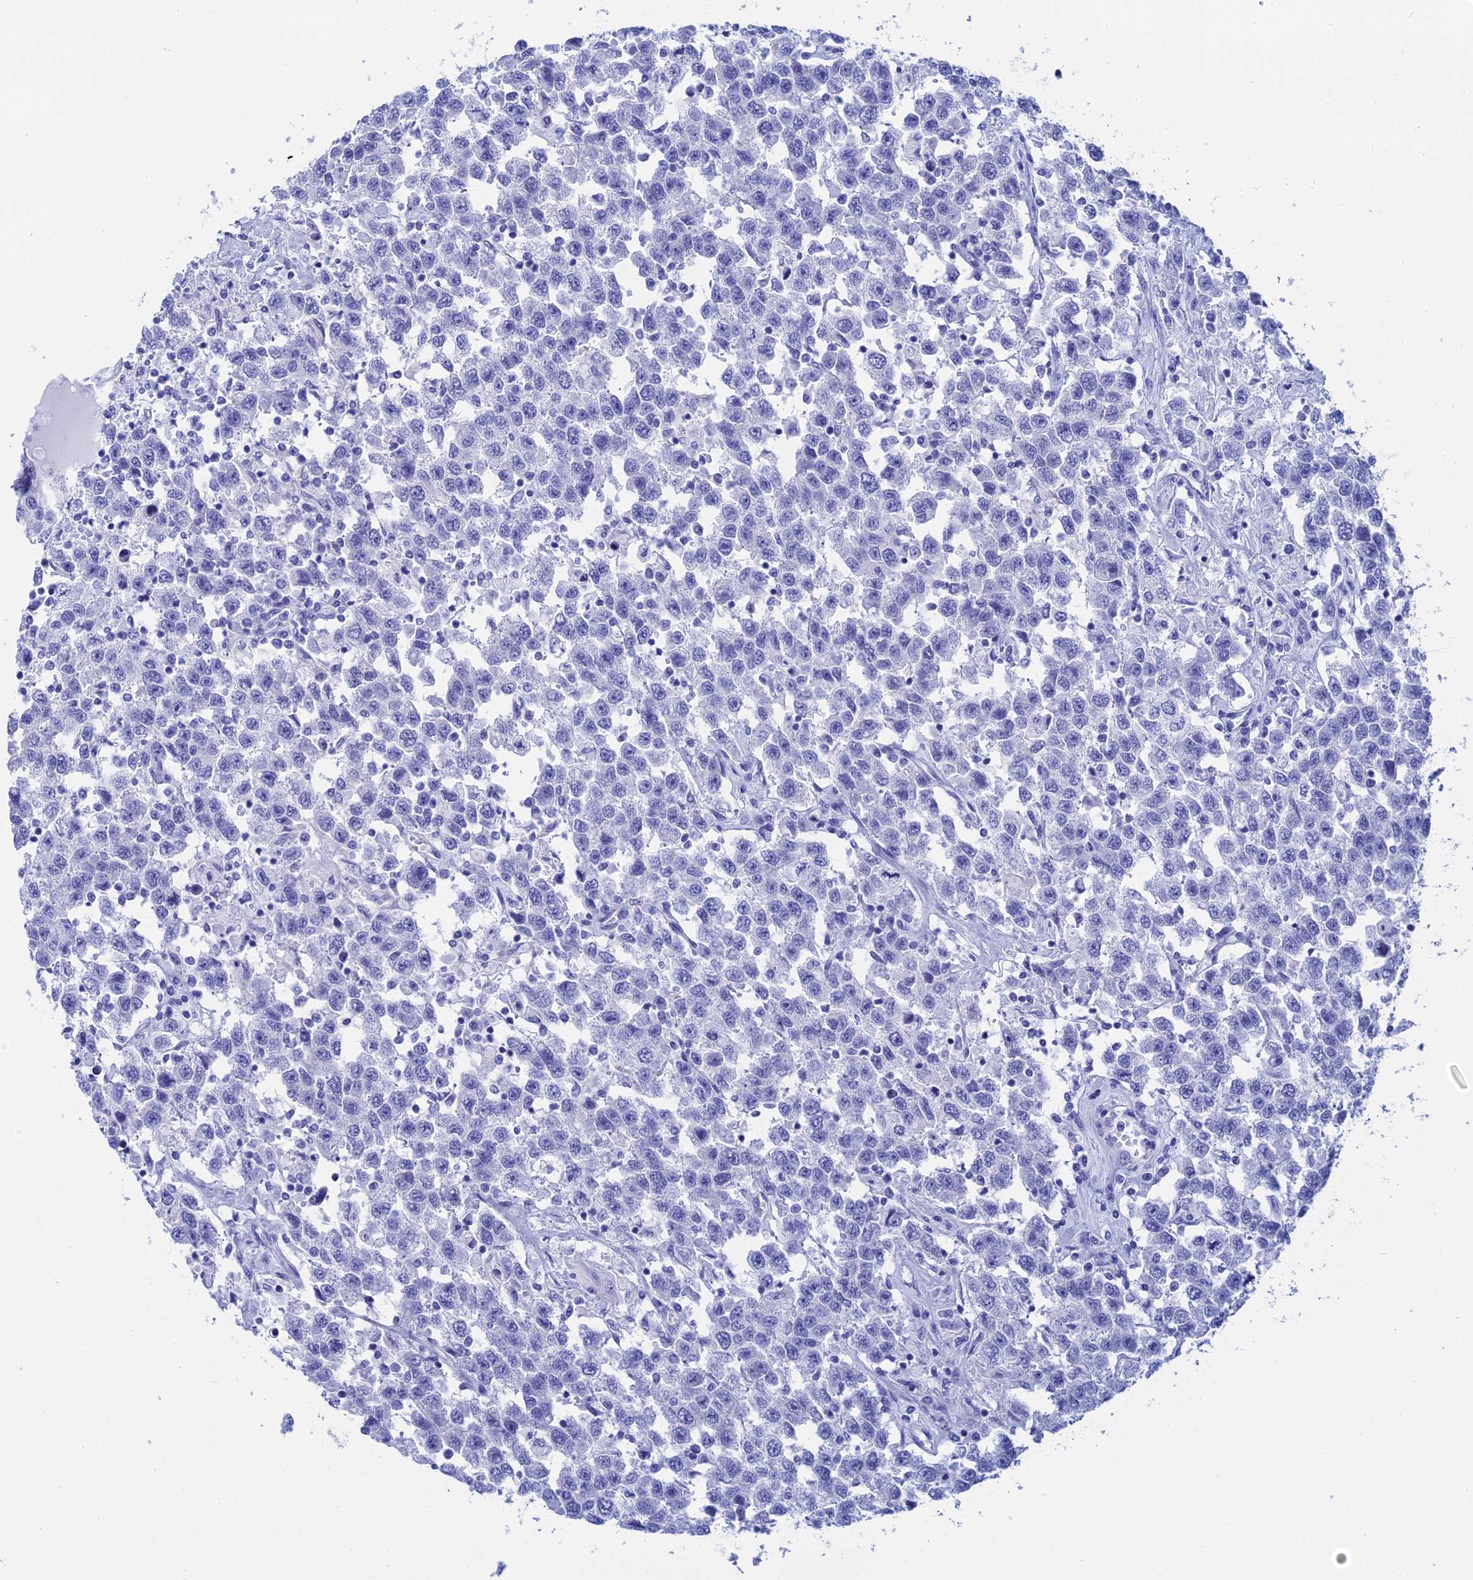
{"staining": {"intensity": "negative", "quantity": "none", "location": "none"}, "tissue": "testis cancer", "cell_type": "Tumor cells", "image_type": "cancer", "snomed": [{"axis": "morphology", "description": "Seminoma, NOS"}, {"axis": "topography", "description": "Testis"}], "caption": "The micrograph shows no staining of tumor cells in testis cancer.", "gene": "TEX101", "patient": {"sex": "male", "age": 41}}